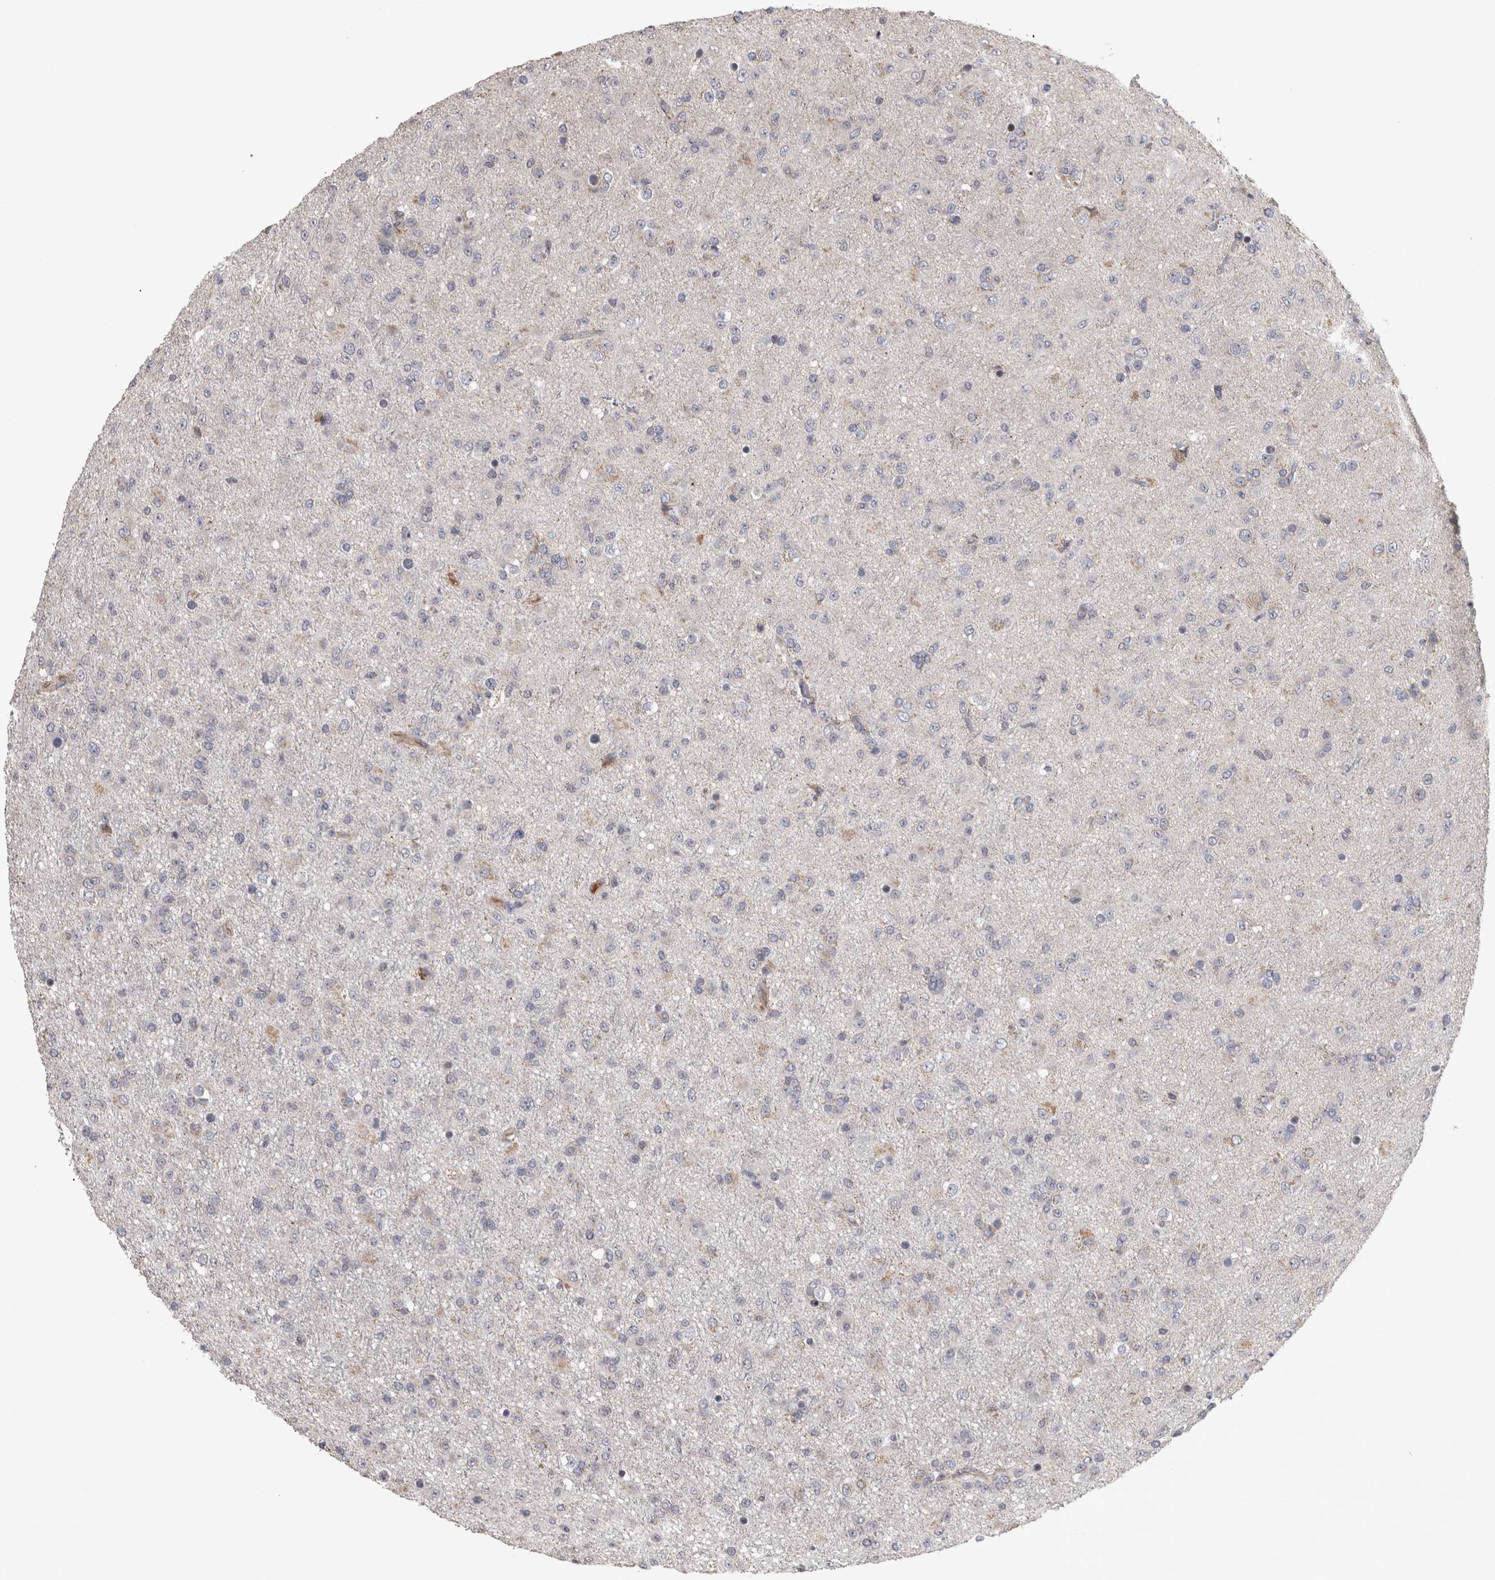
{"staining": {"intensity": "negative", "quantity": "none", "location": "none"}, "tissue": "glioma", "cell_type": "Tumor cells", "image_type": "cancer", "snomed": [{"axis": "morphology", "description": "Glioma, malignant, Low grade"}, {"axis": "topography", "description": "Brain"}], "caption": "Immunohistochemistry image of human low-grade glioma (malignant) stained for a protein (brown), which reveals no positivity in tumor cells. (Brightfield microscopy of DAB (3,3'-diaminobenzidine) immunohistochemistry (IHC) at high magnification).", "gene": "DBT", "patient": {"sex": "male", "age": 65}}